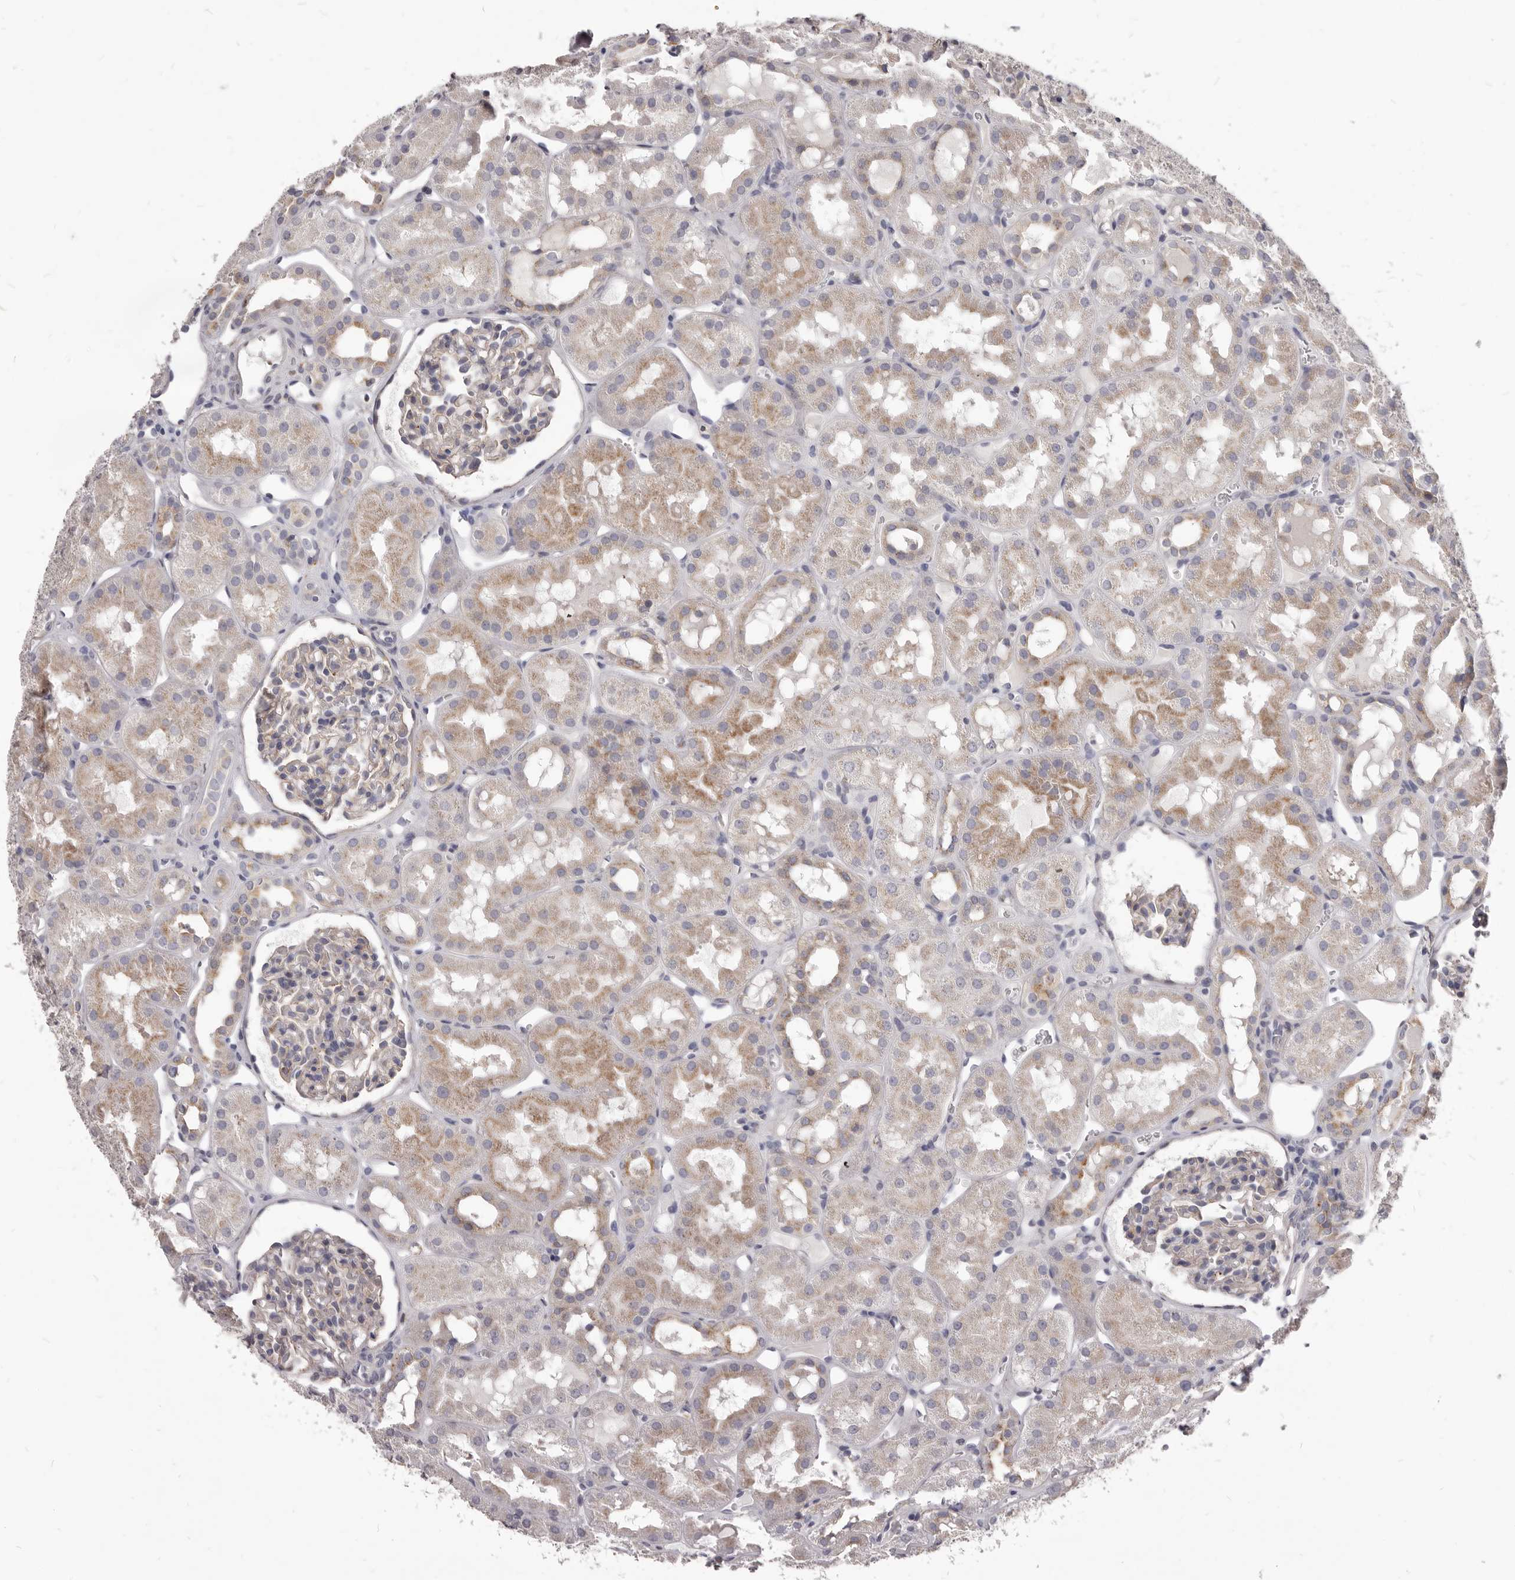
{"staining": {"intensity": "weak", "quantity": "<25%", "location": "cytoplasmic/membranous"}, "tissue": "kidney", "cell_type": "Cells in glomeruli", "image_type": "normal", "snomed": [{"axis": "morphology", "description": "Normal tissue, NOS"}, {"axis": "topography", "description": "Kidney"}], "caption": "Protein analysis of unremarkable kidney shows no significant positivity in cells in glomeruli.", "gene": "PI4K2A", "patient": {"sex": "male", "age": 16}}